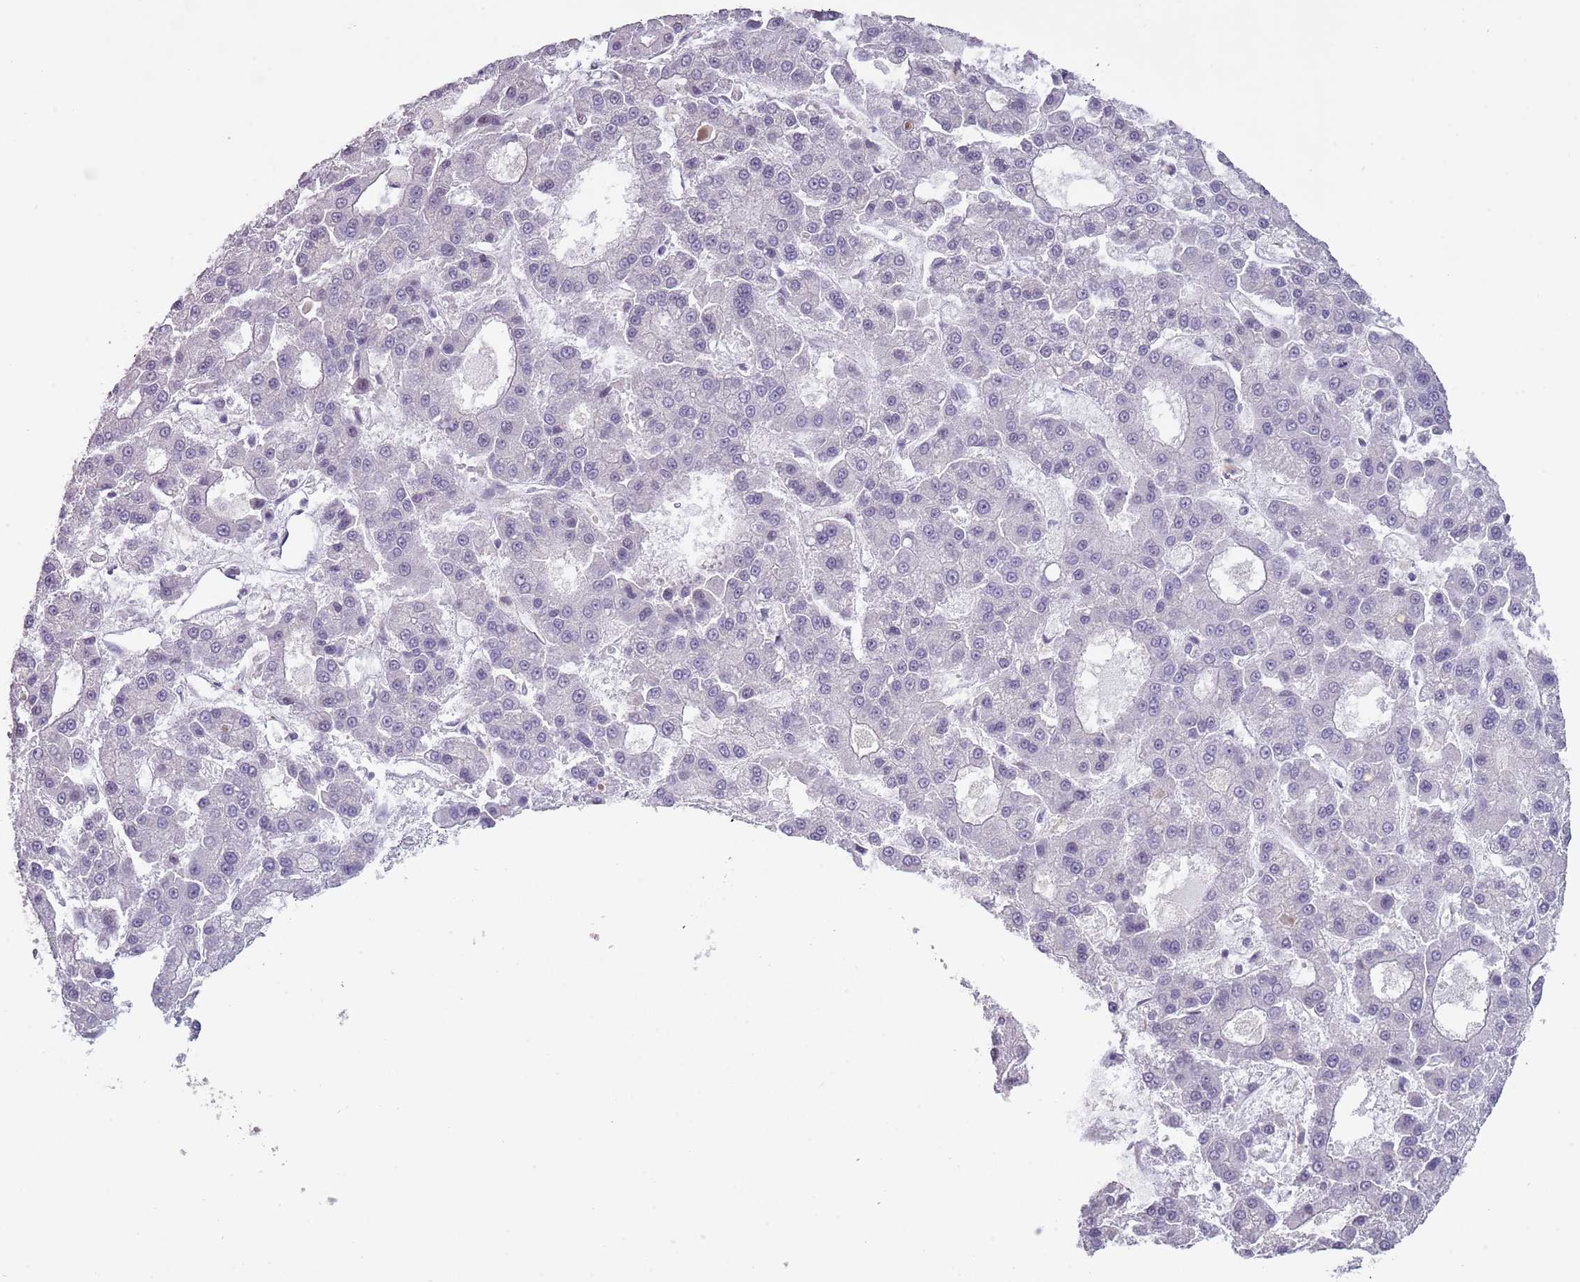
{"staining": {"intensity": "negative", "quantity": "none", "location": "none"}, "tissue": "liver cancer", "cell_type": "Tumor cells", "image_type": "cancer", "snomed": [{"axis": "morphology", "description": "Carcinoma, Hepatocellular, NOS"}, {"axis": "topography", "description": "Liver"}], "caption": "Tumor cells show no significant protein expression in liver hepatocellular carcinoma. Brightfield microscopy of immunohistochemistry stained with DAB (brown) and hematoxylin (blue), captured at high magnification.", "gene": "NBPF3", "patient": {"sex": "male", "age": 70}}